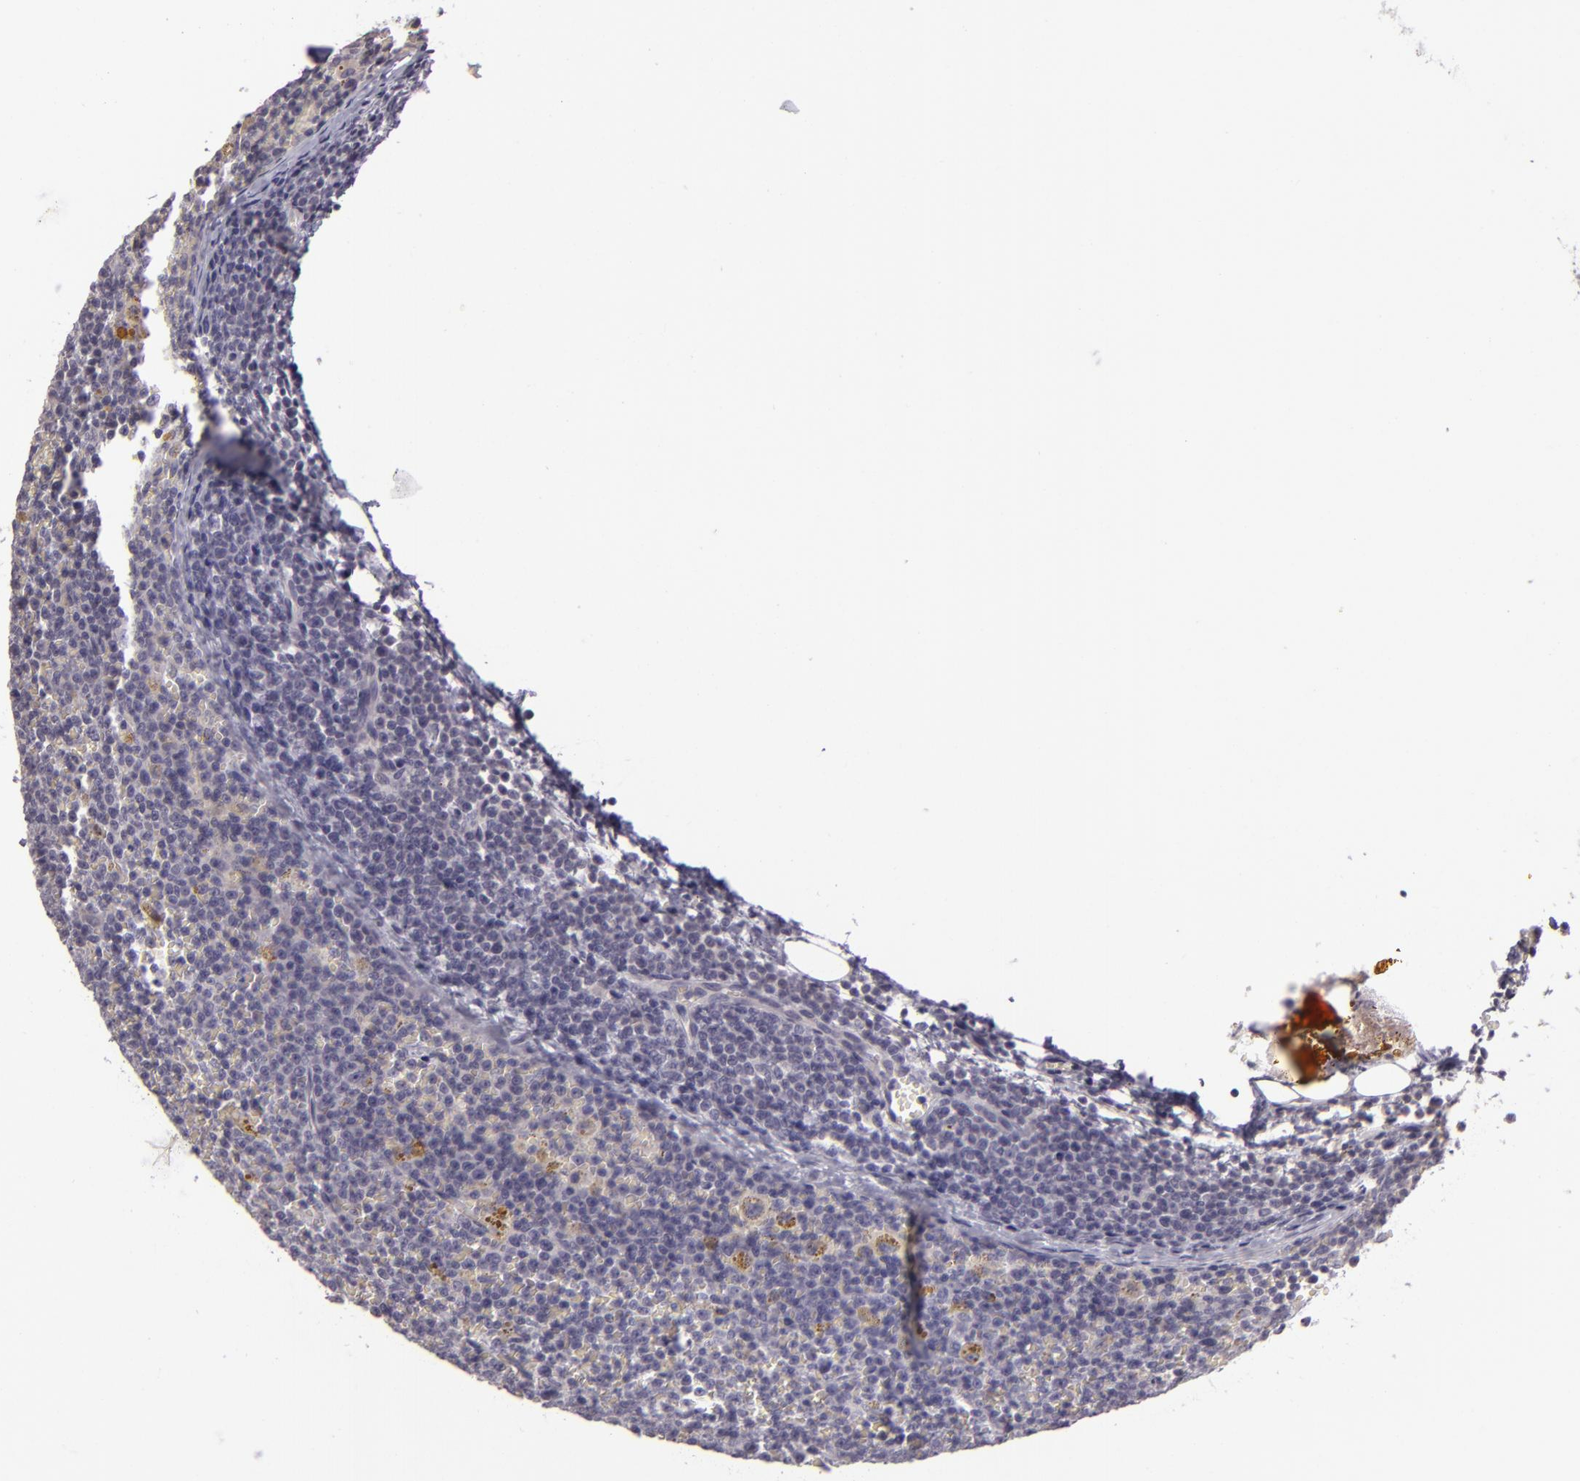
{"staining": {"intensity": "weak", "quantity": "<25%", "location": "cytoplasmic/membranous"}, "tissue": "lymphoma", "cell_type": "Tumor cells", "image_type": "cancer", "snomed": [{"axis": "morphology", "description": "Malignant lymphoma, non-Hodgkin's type, Low grade"}, {"axis": "topography", "description": "Lymph node"}], "caption": "IHC photomicrograph of neoplastic tissue: lymphoma stained with DAB displays no significant protein positivity in tumor cells.", "gene": "EGFL6", "patient": {"sex": "male", "age": 50}}